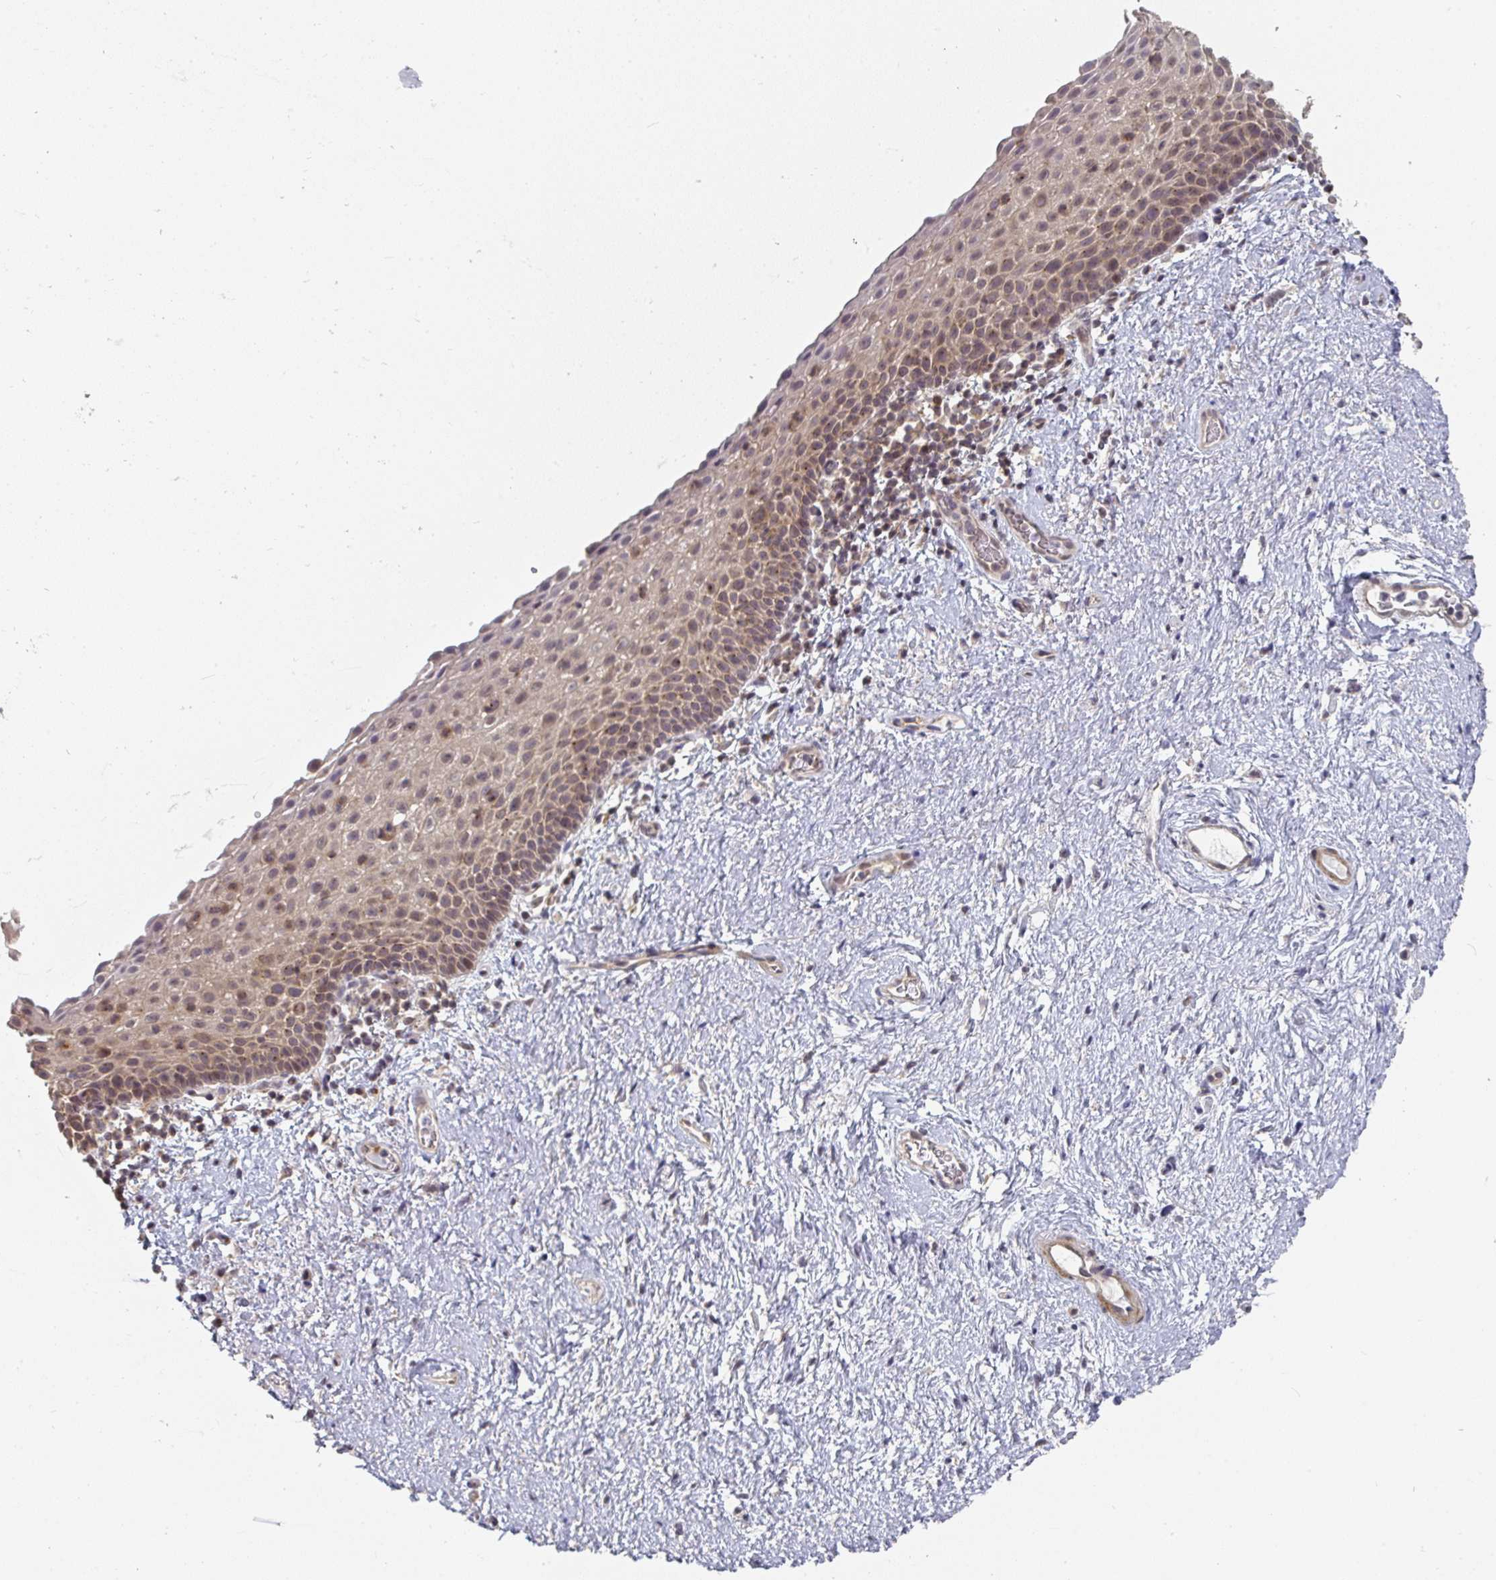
{"staining": {"intensity": "weak", "quantity": "25%-75%", "location": "cytoplasmic/membranous"}, "tissue": "vagina", "cell_type": "Squamous epithelial cells", "image_type": "normal", "snomed": [{"axis": "morphology", "description": "Normal tissue, NOS"}, {"axis": "topography", "description": "Vagina"}], "caption": "Immunohistochemistry (IHC) micrograph of unremarkable vagina: vagina stained using IHC displays low levels of weak protein expression localized specifically in the cytoplasmic/membranous of squamous epithelial cells, appearing as a cytoplasmic/membranous brown color.", "gene": "RANGRF", "patient": {"sex": "female", "age": 61}}